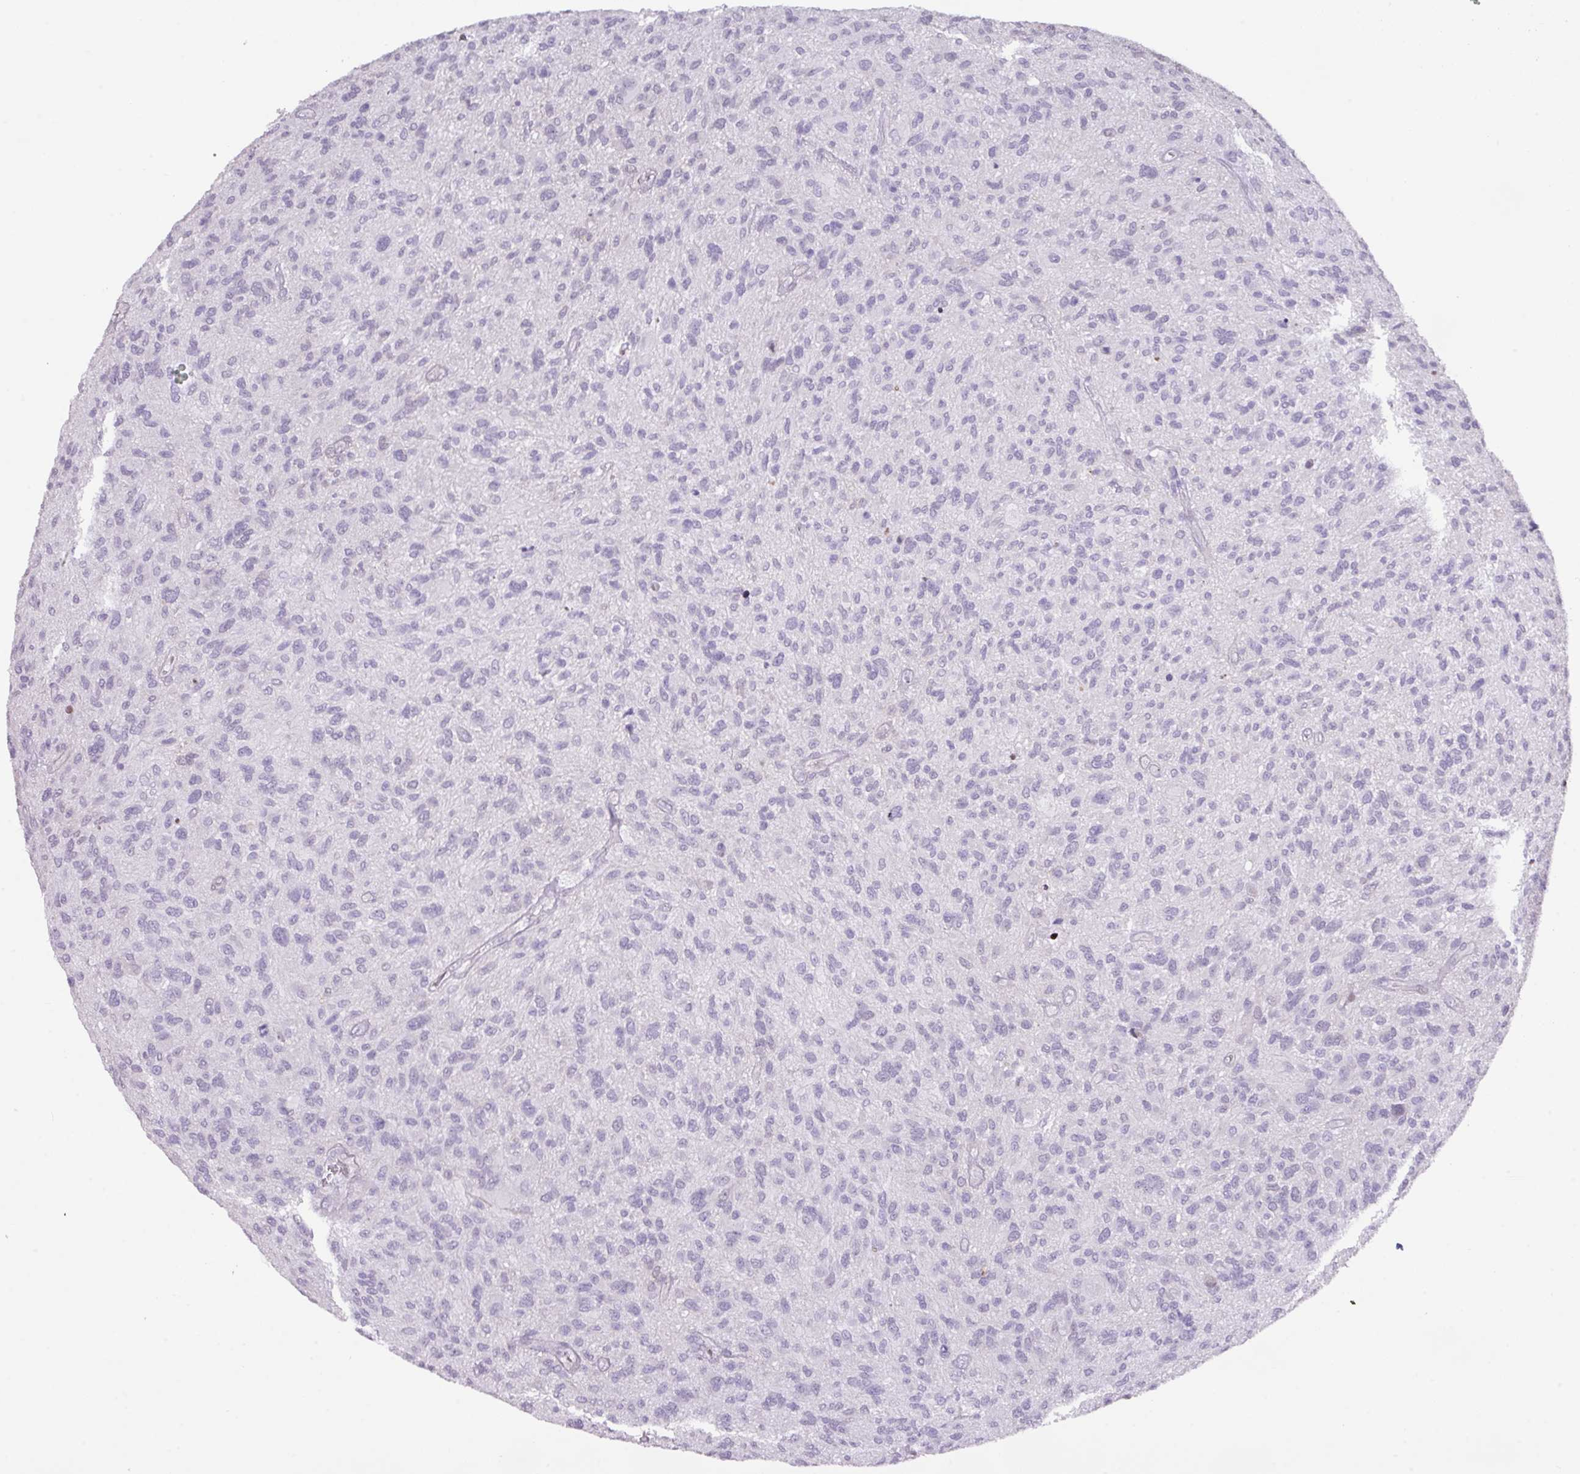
{"staining": {"intensity": "negative", "quantity": "none", "location": "none"}, "tissue": "glioma", "cell_type": "Tumor cells", "image_type": "cancer", "snomed": [{"axis": "morphology", "description": "Glioma, malignant, High grade"}, {"axis": "topography", "description": "Brain"}], "caption": "This photomicrograph is of glioma stained with immunohistochemistry (IHC) to label a protein in brown with the nuclei are counter-stained blue. There is no staining in tumor cells.", "gene": "ANKRD13B", "patient": {"sex": "male", "age": 47}}